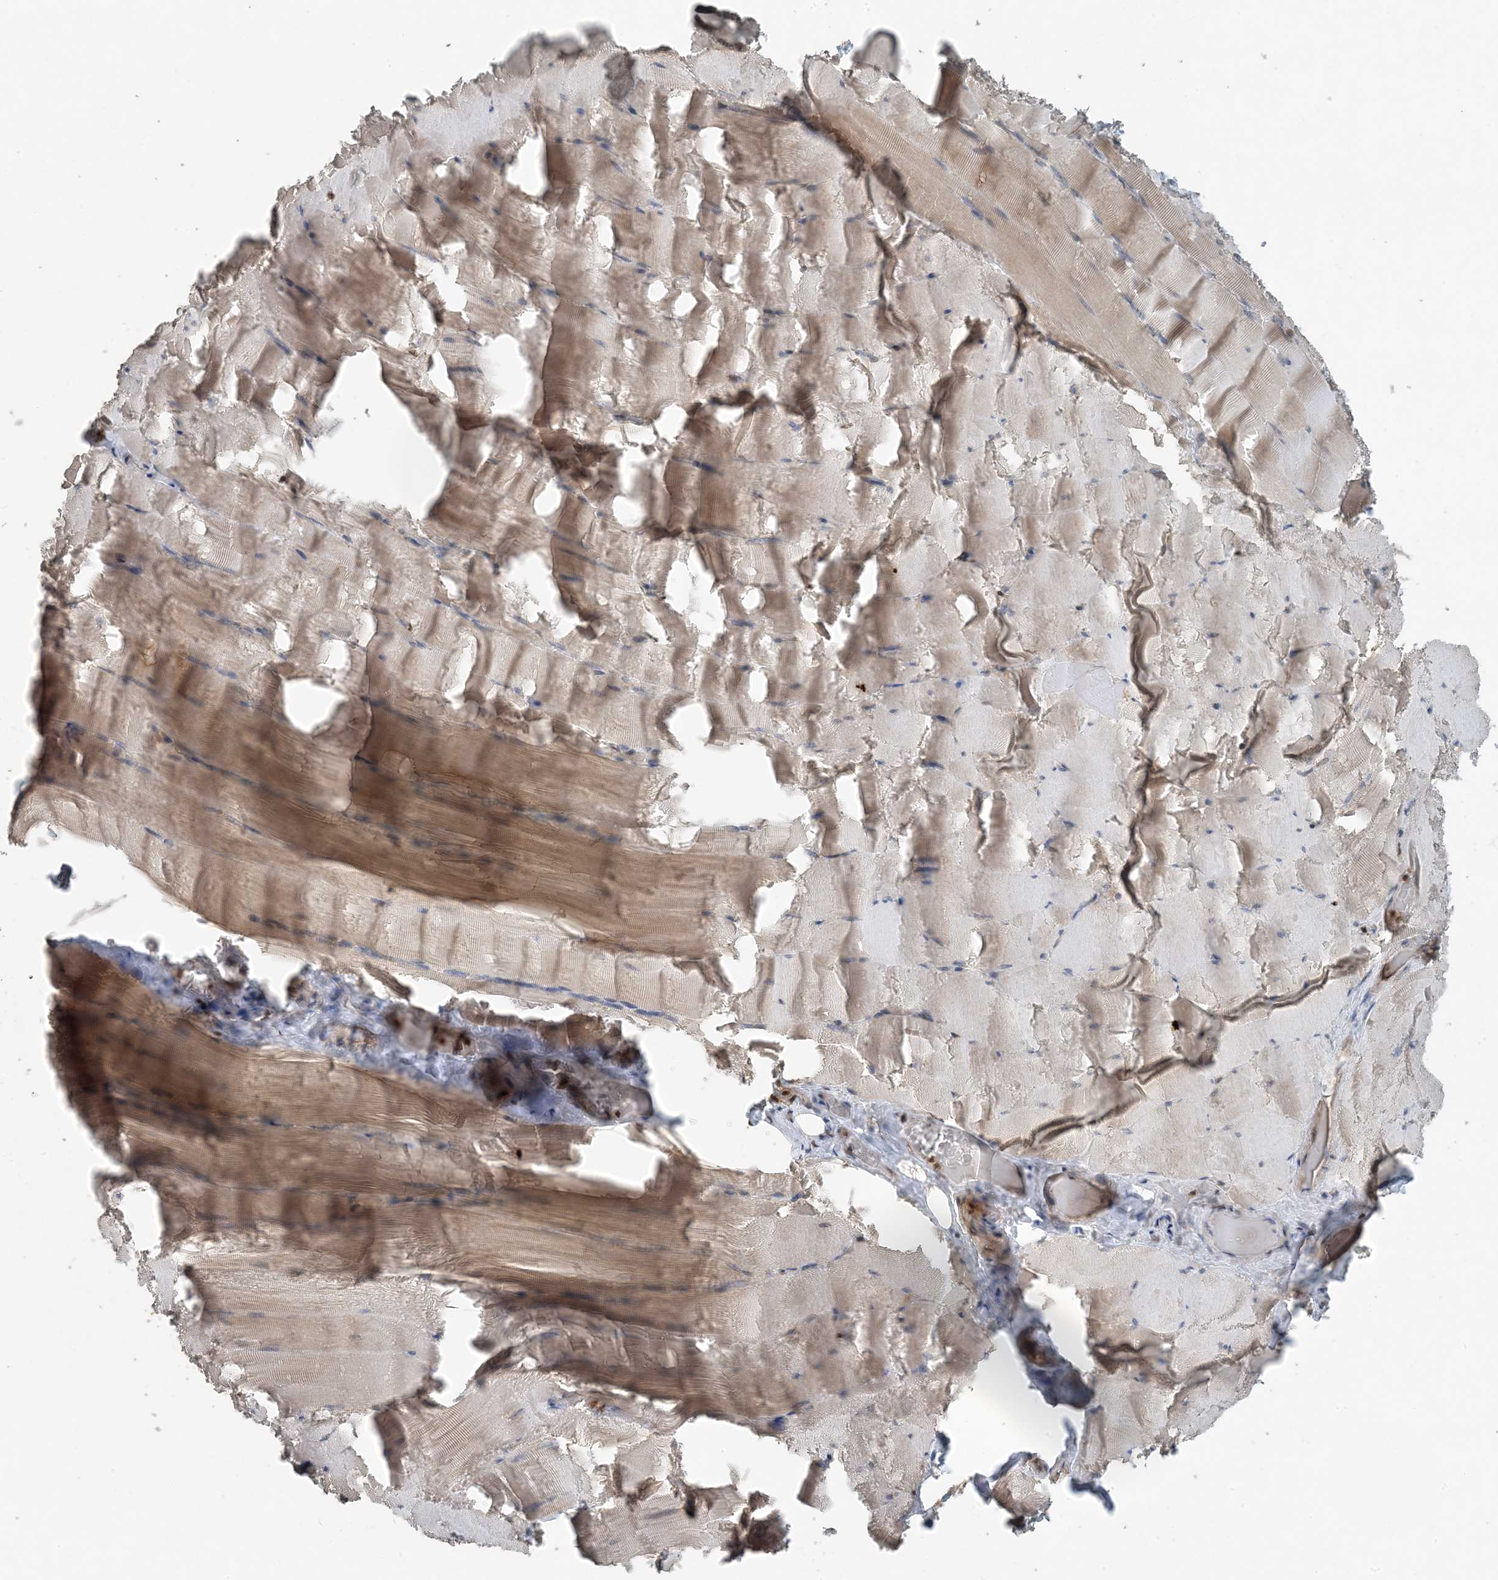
{"staining": {"intensity": "weak", "quantity": "25%-75%", "location": "cytoplasmic/membranous,nuclear"}, "tissue": "skeletal muscle", "cell_type": "Myocytes", "image_type": "normal", "snomed": [{"axis": "morphology", "description": "Normal tissue, NOS"}, {"axis": "topography", "description": "Skeletal muscle"}], "caption": "Immunohistochemistry (IHC) photomicrograph of benign skeletal muscle: human skeletal muscle stained using immunohistochemistry (IHC) shows low levels of weak protein expression localized specifically in the cytoplasmic/membranous,nuclear of myocytes, appearing as a cytoplasmic/membranous,nuclear brown color.", "gene": "ZFAND2B", "patient": {"sex": "male", "age": 62}}